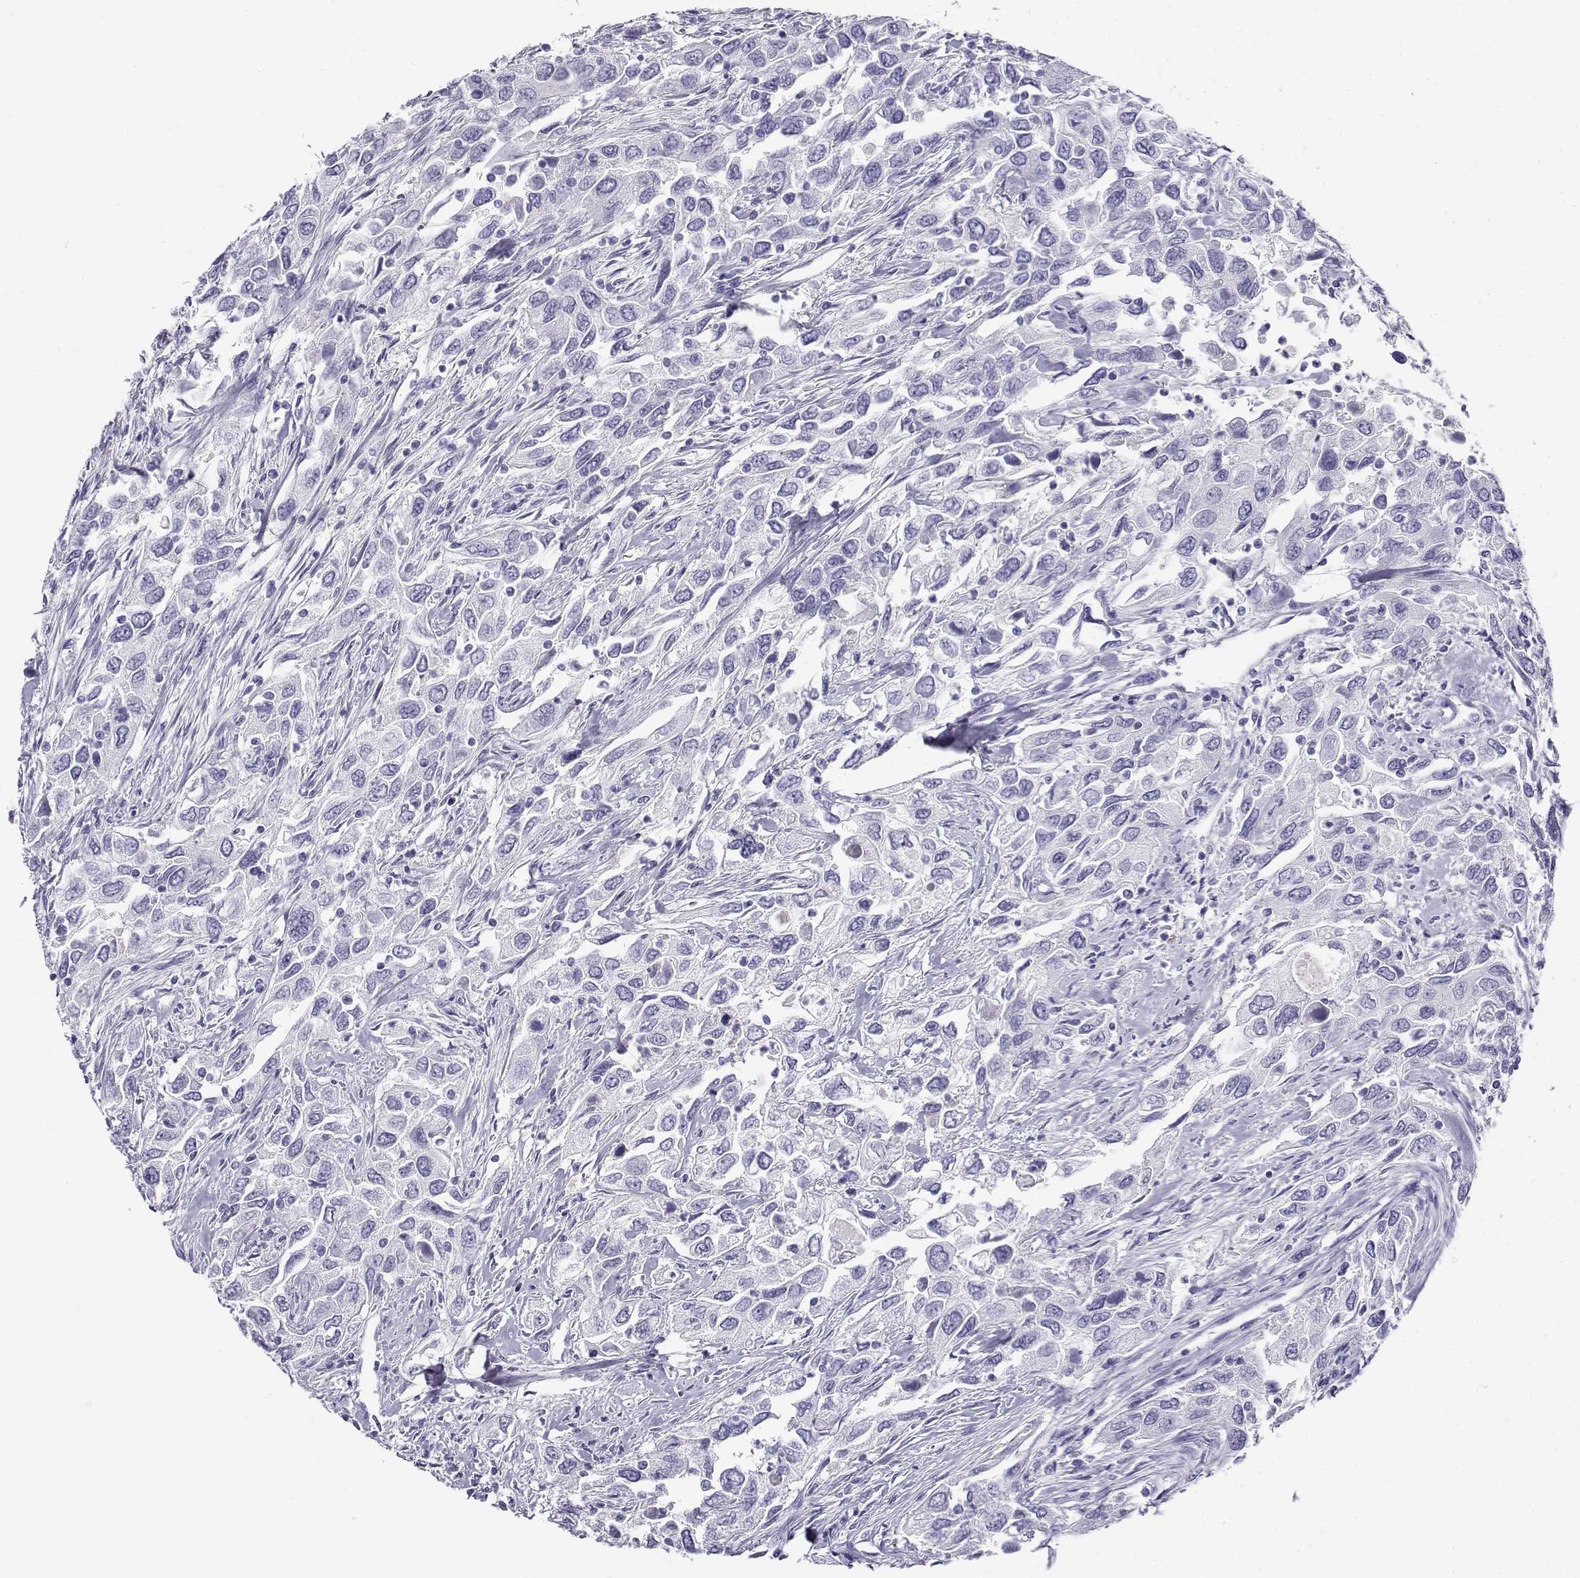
{"staining": {"intensity": "negative", "quantity": "none", "location": "none"}, "tissue": "urothelial cancer", "cell_type": "Tumor cells", "image_type": "cancer", "snomed": [{"axis": "morphology", "description": "Urothelial carcinoma, High grade"}, {"axis": "topography", "description": "Urinary bladder"}], "caption": "This is an IHC photomicrograph of urothelial cancer. There is no positivity in tumor cells.", "gene": "CABS1", "patient": {"sex": "male", "age": 76}}